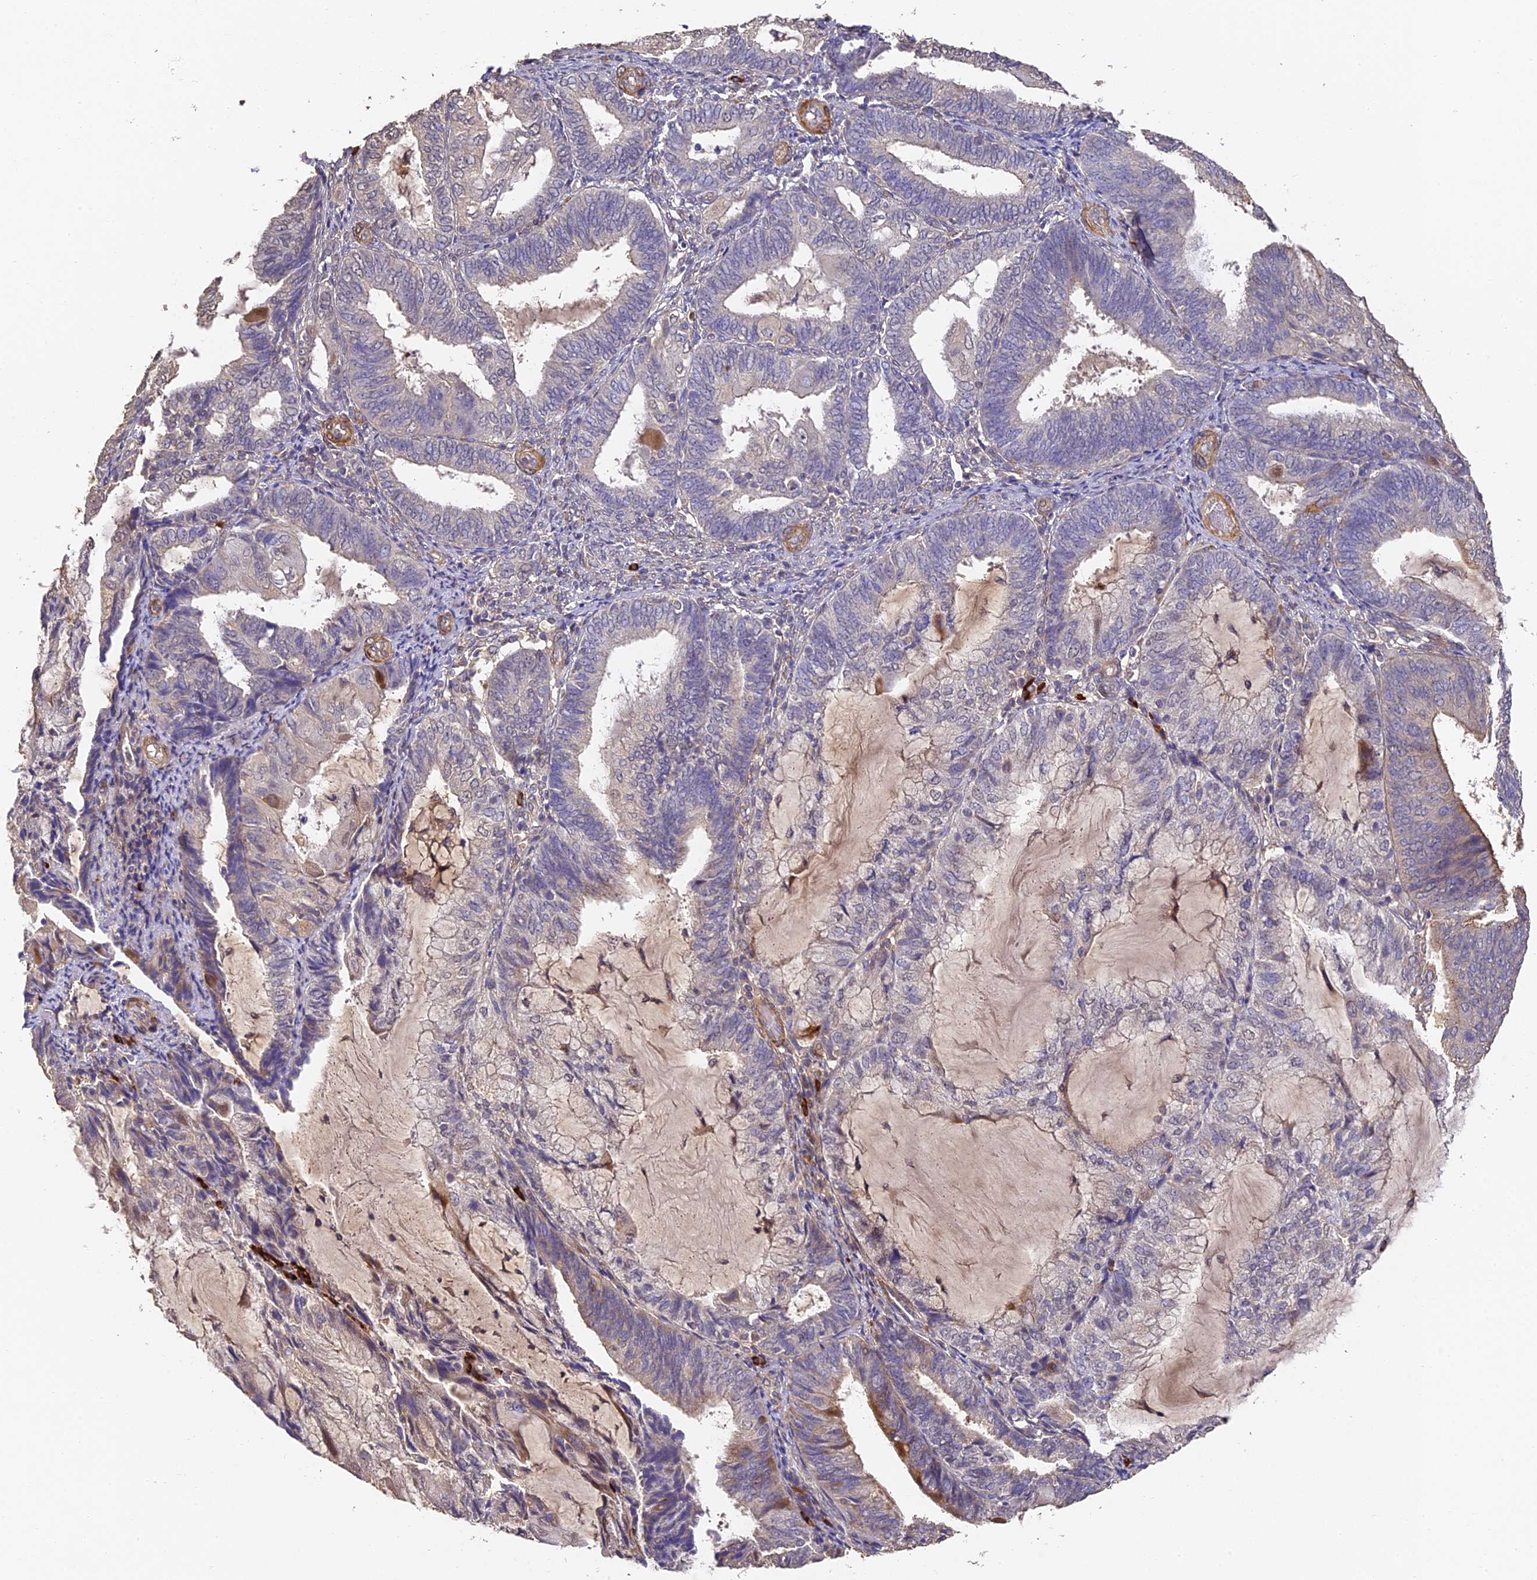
{"staining": {"intensity": "moderate", "quantity": "<25%", "location": "cytoplasmic/membranous"}, "tissue": "endometrial cancer", "cell_type": "Tumor cells", "image_type": "cancer", "snomed": [{"axis": "morphology", "description": "Adenocarcinoma, NOS"}, {"axis": "topography", "description": "Endometrium"}], "caption": "The micrograph demonstrates a brown stain indicating the presence of a protein in the cytoplasmic/membranous of tumor cells in endometrial cancer.", "gene": "SLC11A1", "patient": {"sex": "female", "age": 81}}